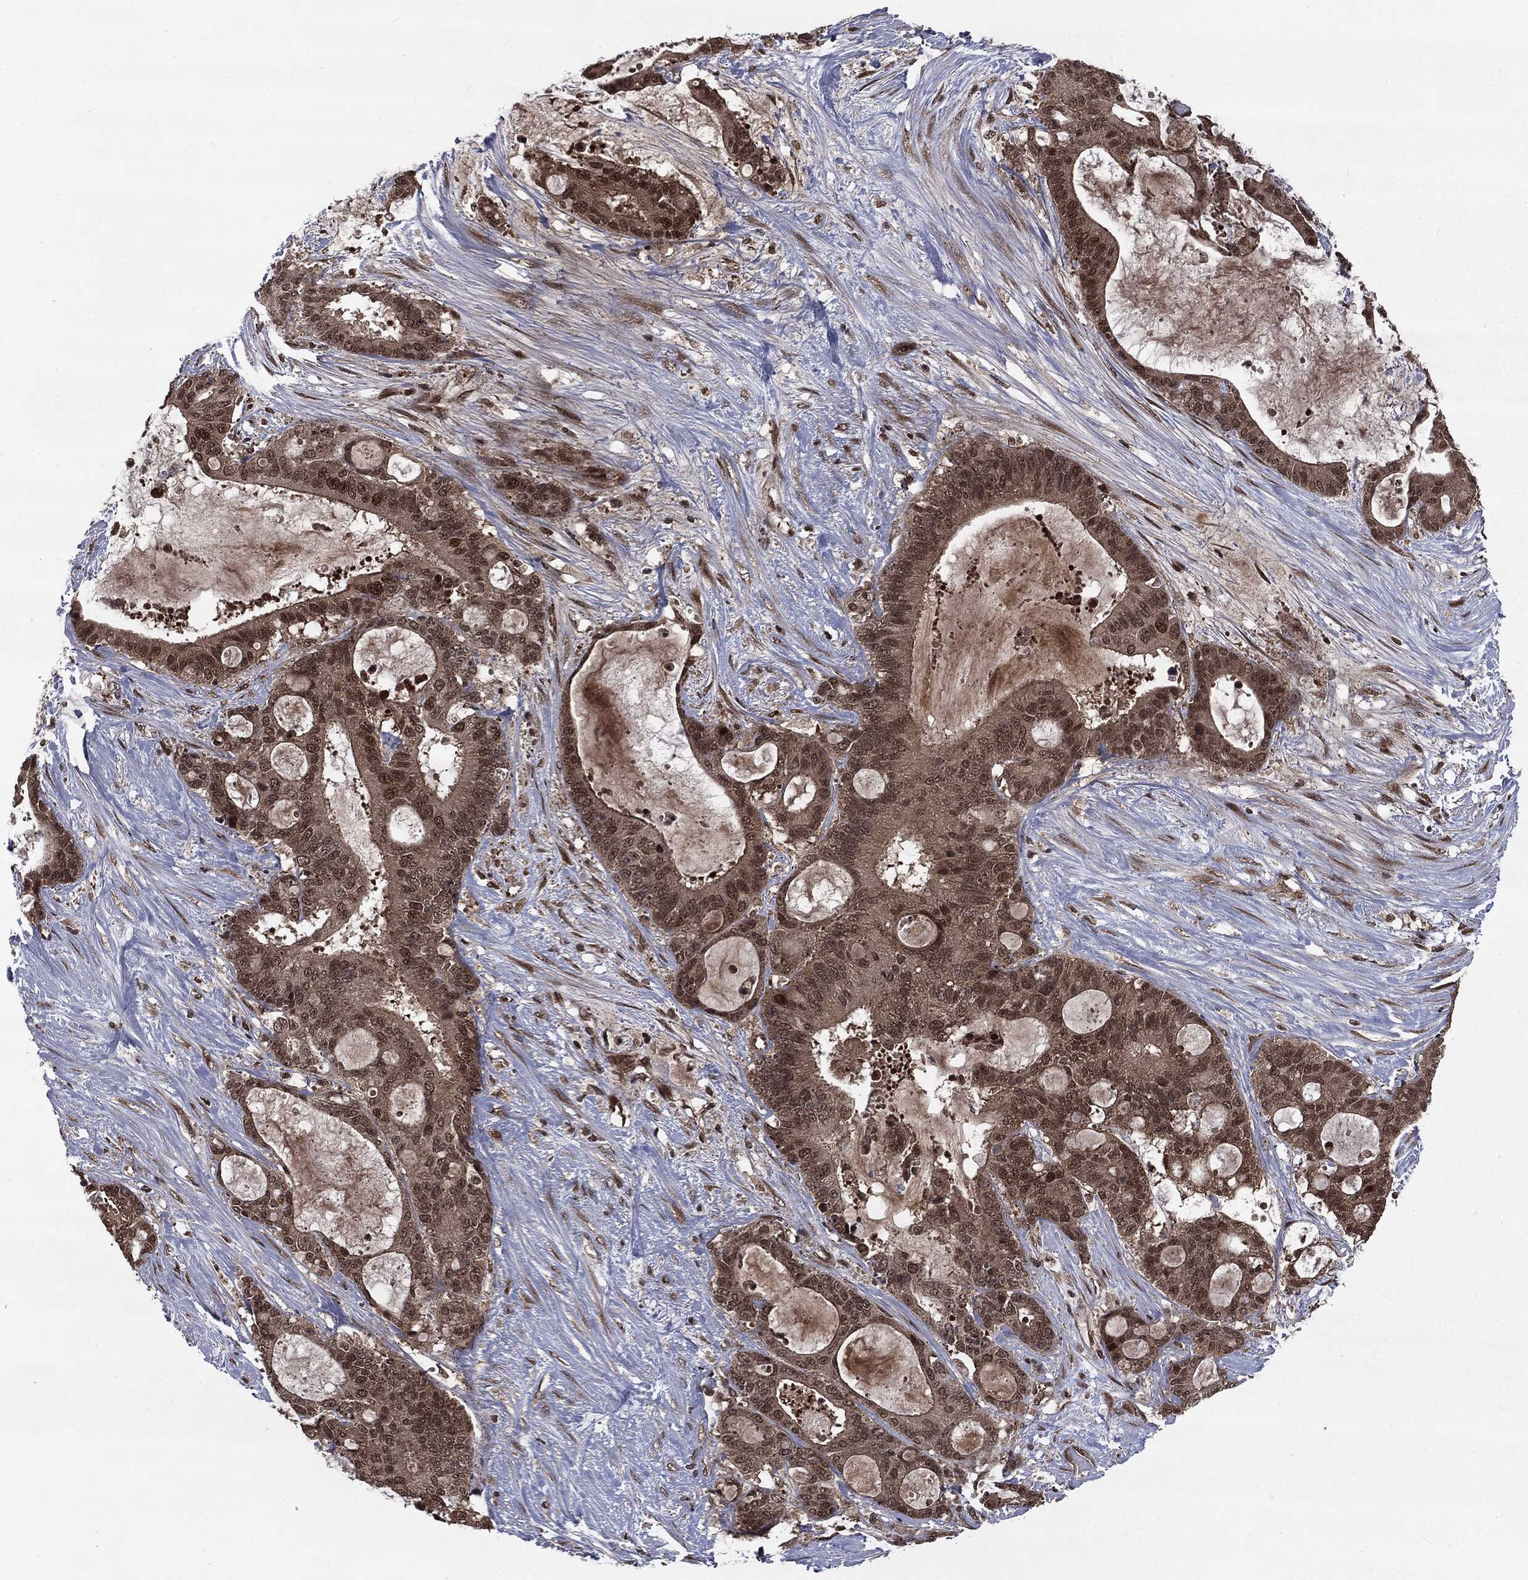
{"staining": {"intensity": "moderate", "quantity": ">75%", "location": "cytoplasmic/membranous,nuclear"}, "tissue": "liver cancer", "cell_type": "Tumor cells", "image_type": "cancer", "snomed": [{"axis": "morphology", "description": "Normal tissue, NOS"}, {"axis": "morphology", "description": "Cholangiocarcinoma"}, {"axis": "topography", "description": "Liver"}, {"axis": "topography", "description": "Peripheral nerve tissue"}], "caption": "IHC histopathology image of neoplastic tissue: liver cancer (cholangiocarcinoma) stained using immunohistochemistry shows medium levels of moderate protein expression localized specifically in the cytoplasmic/membranous and nuclear of tumor cells, appearing as a cytoplasmic/membranous and nuclear brown color.", "gene": "STAU2", "patient": {"sex": "female", "age": 73}}